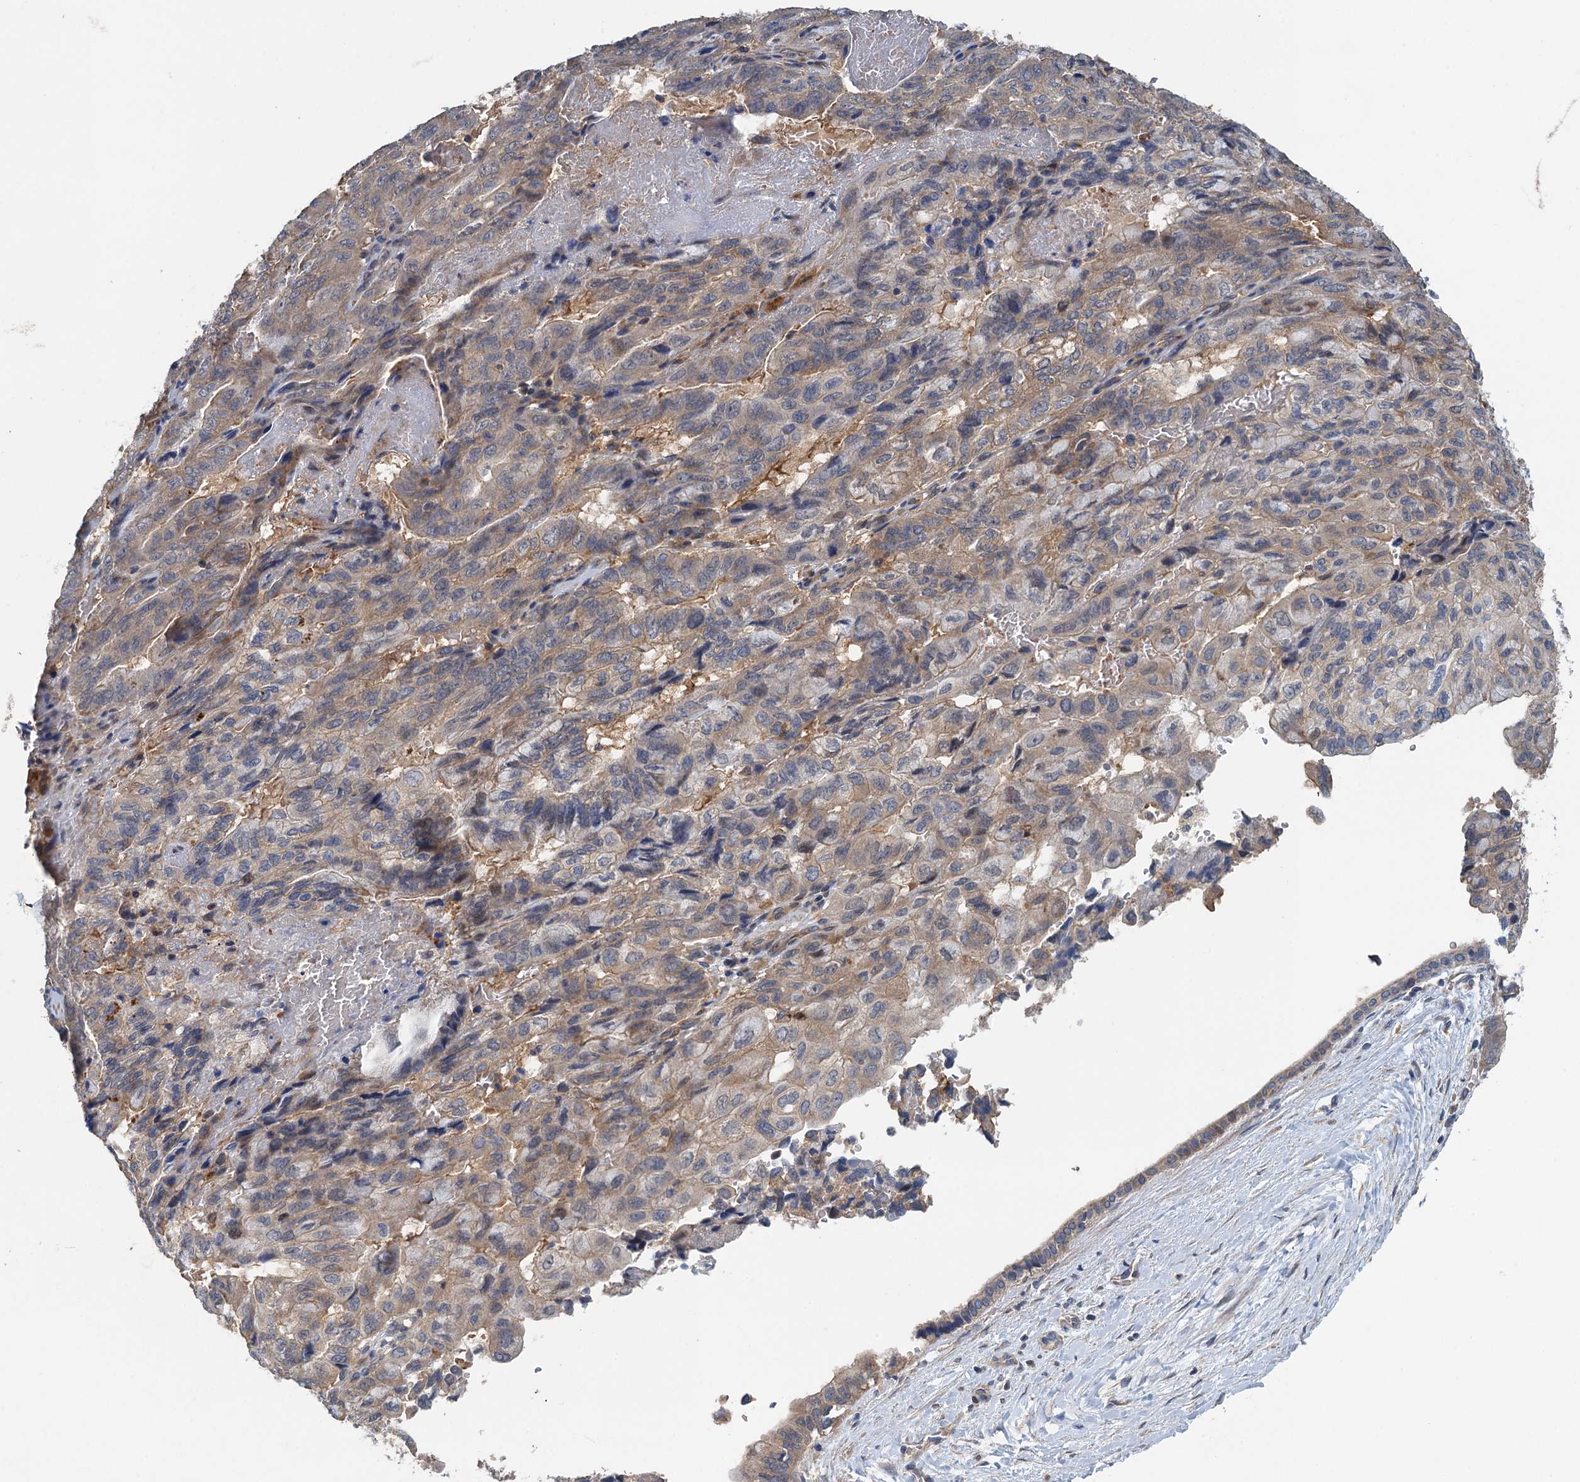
{"staining": {"intensity": "weak", "quantity": "25%-75%", "location": "cytoplasmic/membranous"}, "tissue": "pancreatic cancer", "cell_type": "Tumor cells", "image_type": "cancer", "snomed": [{"axis": "morphology", "description": "Adenocarcinoma, NOS"}, {"axis": "topography", "description": "Pancreas"}], "caption": "This is a micrograph of immunohistochemistry staining of pancreatic adenocarcinoma, which shows weak expression in the cytoplasmic/membranous of tumor cells.", "gene": "RSAD2", "patient": {"sex": "male", "age": 51}}